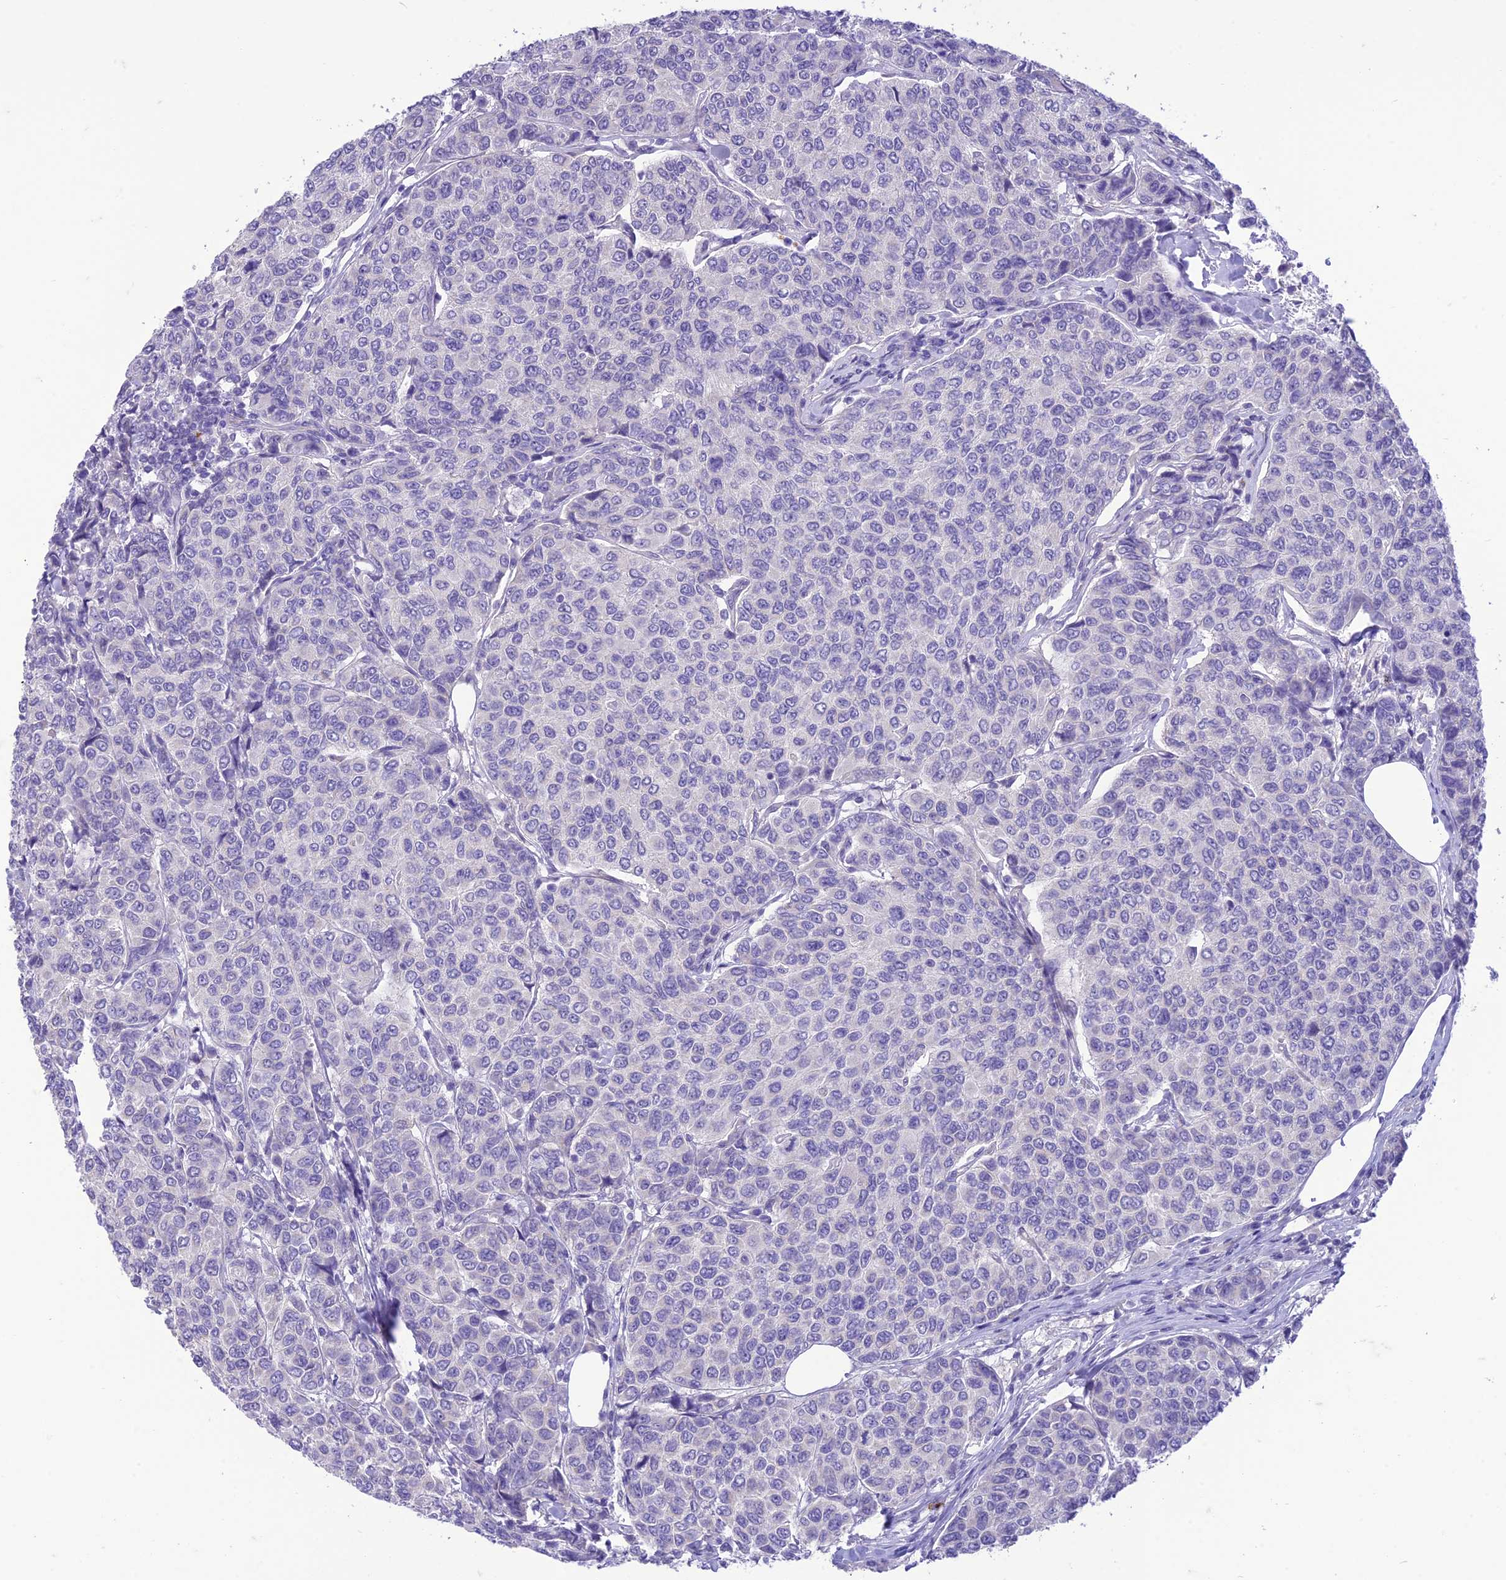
{"staining": {"intensity": "negative", "quantity": "none", "location": "none"}, "tissue": "breast cancer", "cell_type": "Tumor cells", "image_type": "cancer", "snomed": [{"axis": "morphology", "description": "Duct carcinoma"}, {"axis": "topography", "description": "Breast"}], "caption": "There is no significant positivity in tumor cells of infiltrating ductal carcinoma (breast).", "gene": "DHDH", "patient": {"sex": "female", "age": 55}}